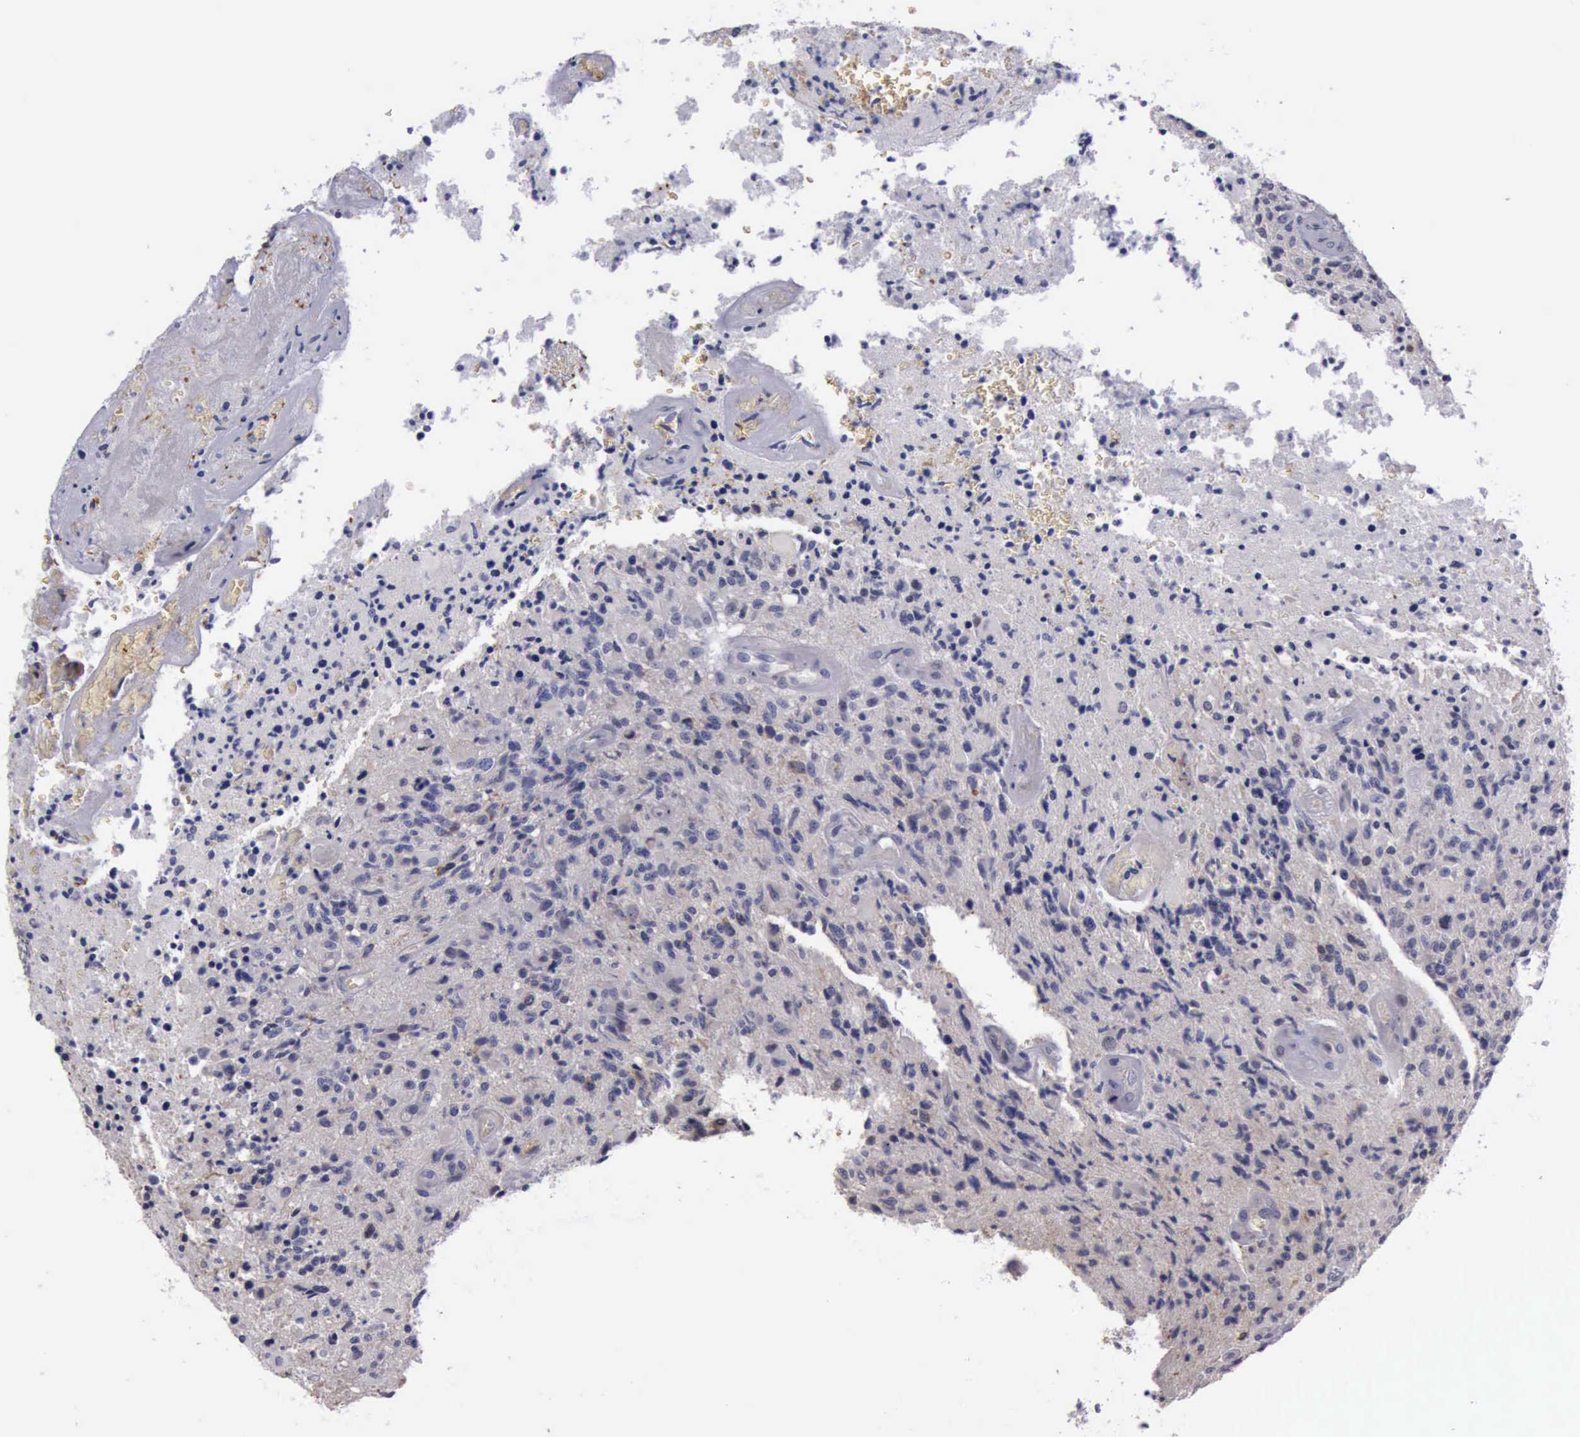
{"staining": {"intensity": "moderate", "quantity": "<25%", "location": "cytoplasmic/membranous"}, "tissue": "glioma", "cell_type": "Tumor cells", "image_type": "cancer", "snomed": [{"axis": "morphology", "description": "Glioma, malignant, High grade"}, {"axis": "topography", "description": "Brain"}], "caption": "Human malignant high-grade glioma stained for a protein (brown) exhibits moderate cytoplasmic/membranous positive positivity in approximately <25% of tumor cells.", "gene": "CEP128", "patient": {"sex": "male", "age": 36}}